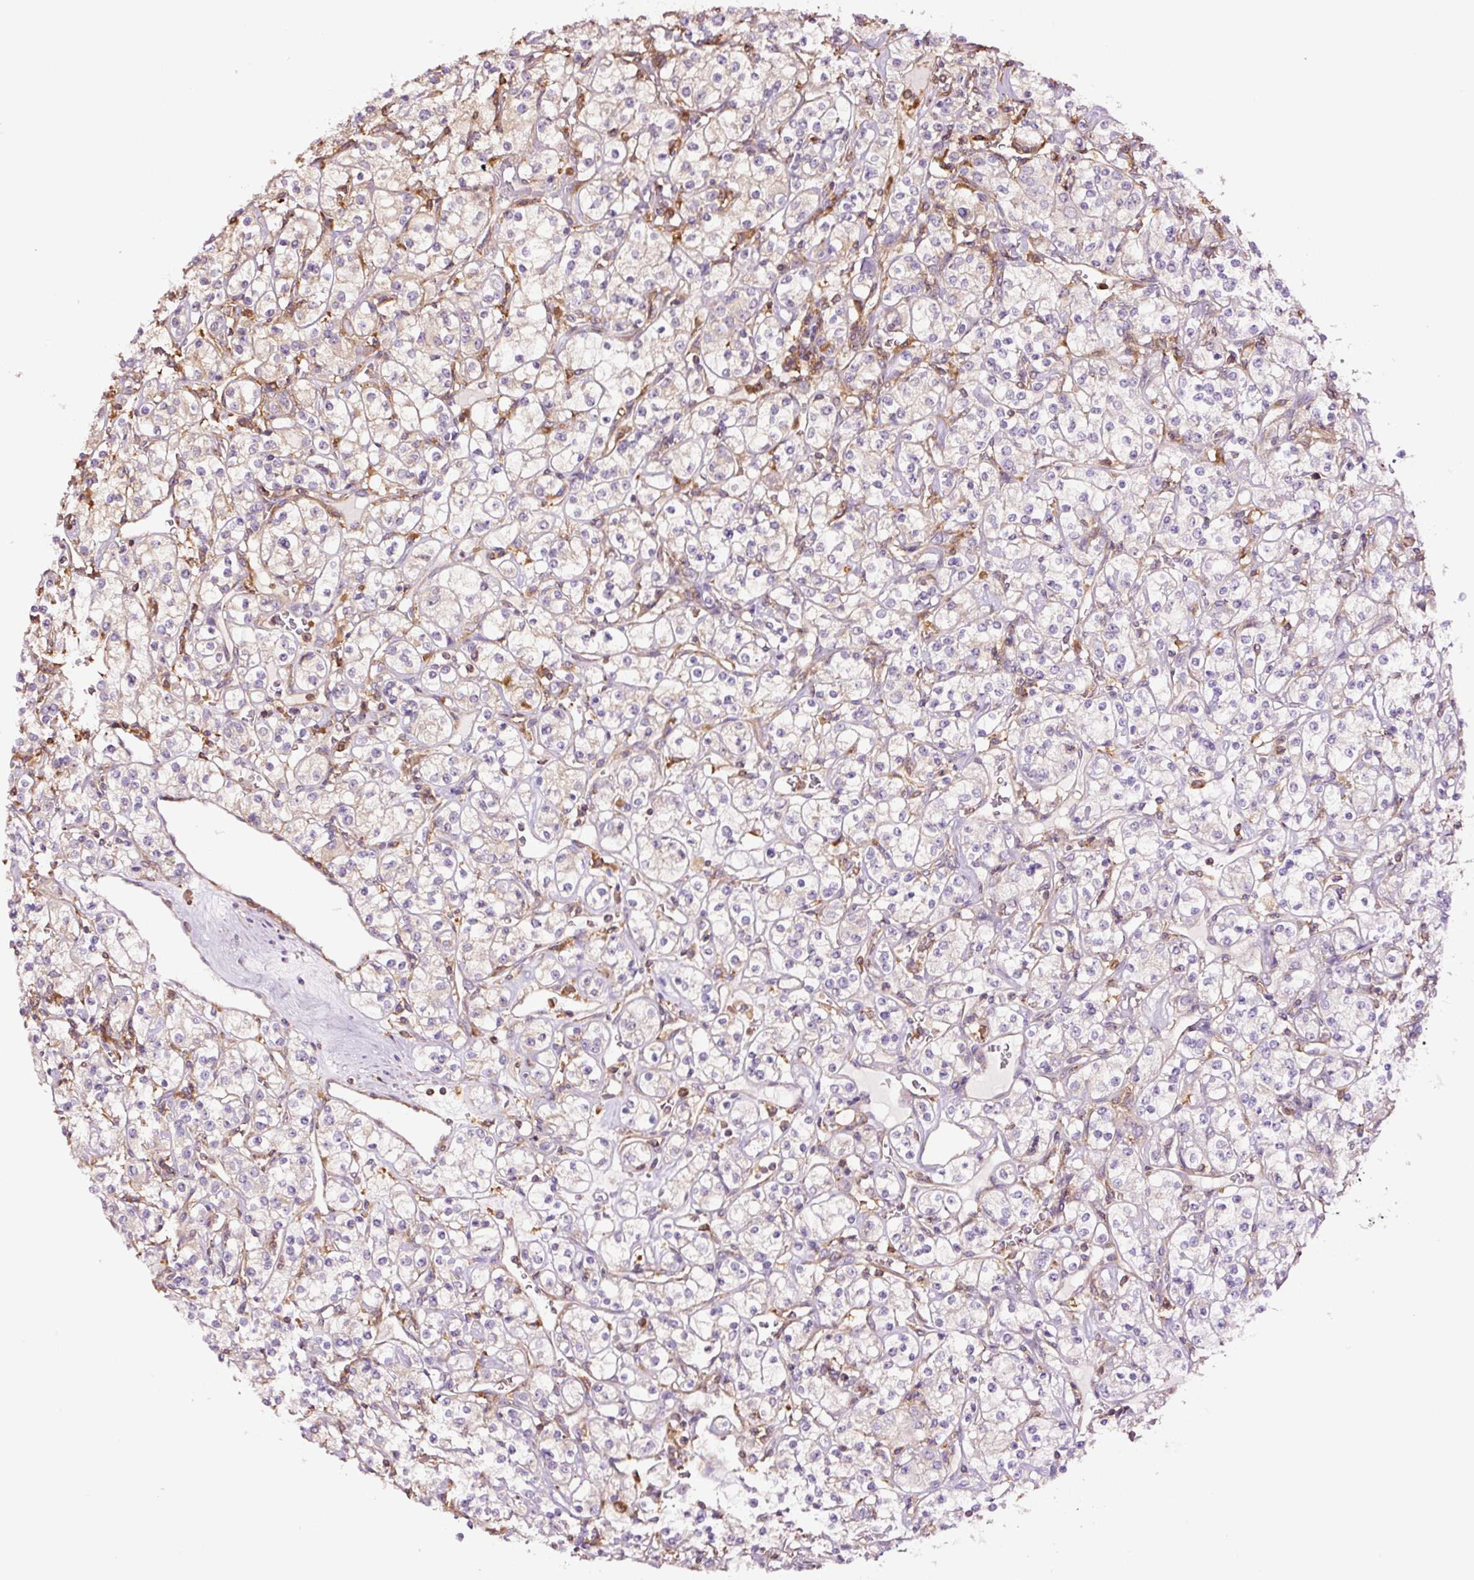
{"staining": {"intensity": "negative", "quantity": "none", "location": "none"}, "tissue": "renal cancer", "cell_type": "Tumor cells", "image_type": "cancer", "snomed": [{"axis": "morphology", "description": "Adenocarcinoma, NOS"}, {"axis": "topography", "description": "Kidney"}], "caption": "This is an immunohistochemistry (IHC) histopathology image of renal cancer. There is no staining in tumor cells.", "gene": "METAP1", "patient": {"sex": "male", "age": 77}}